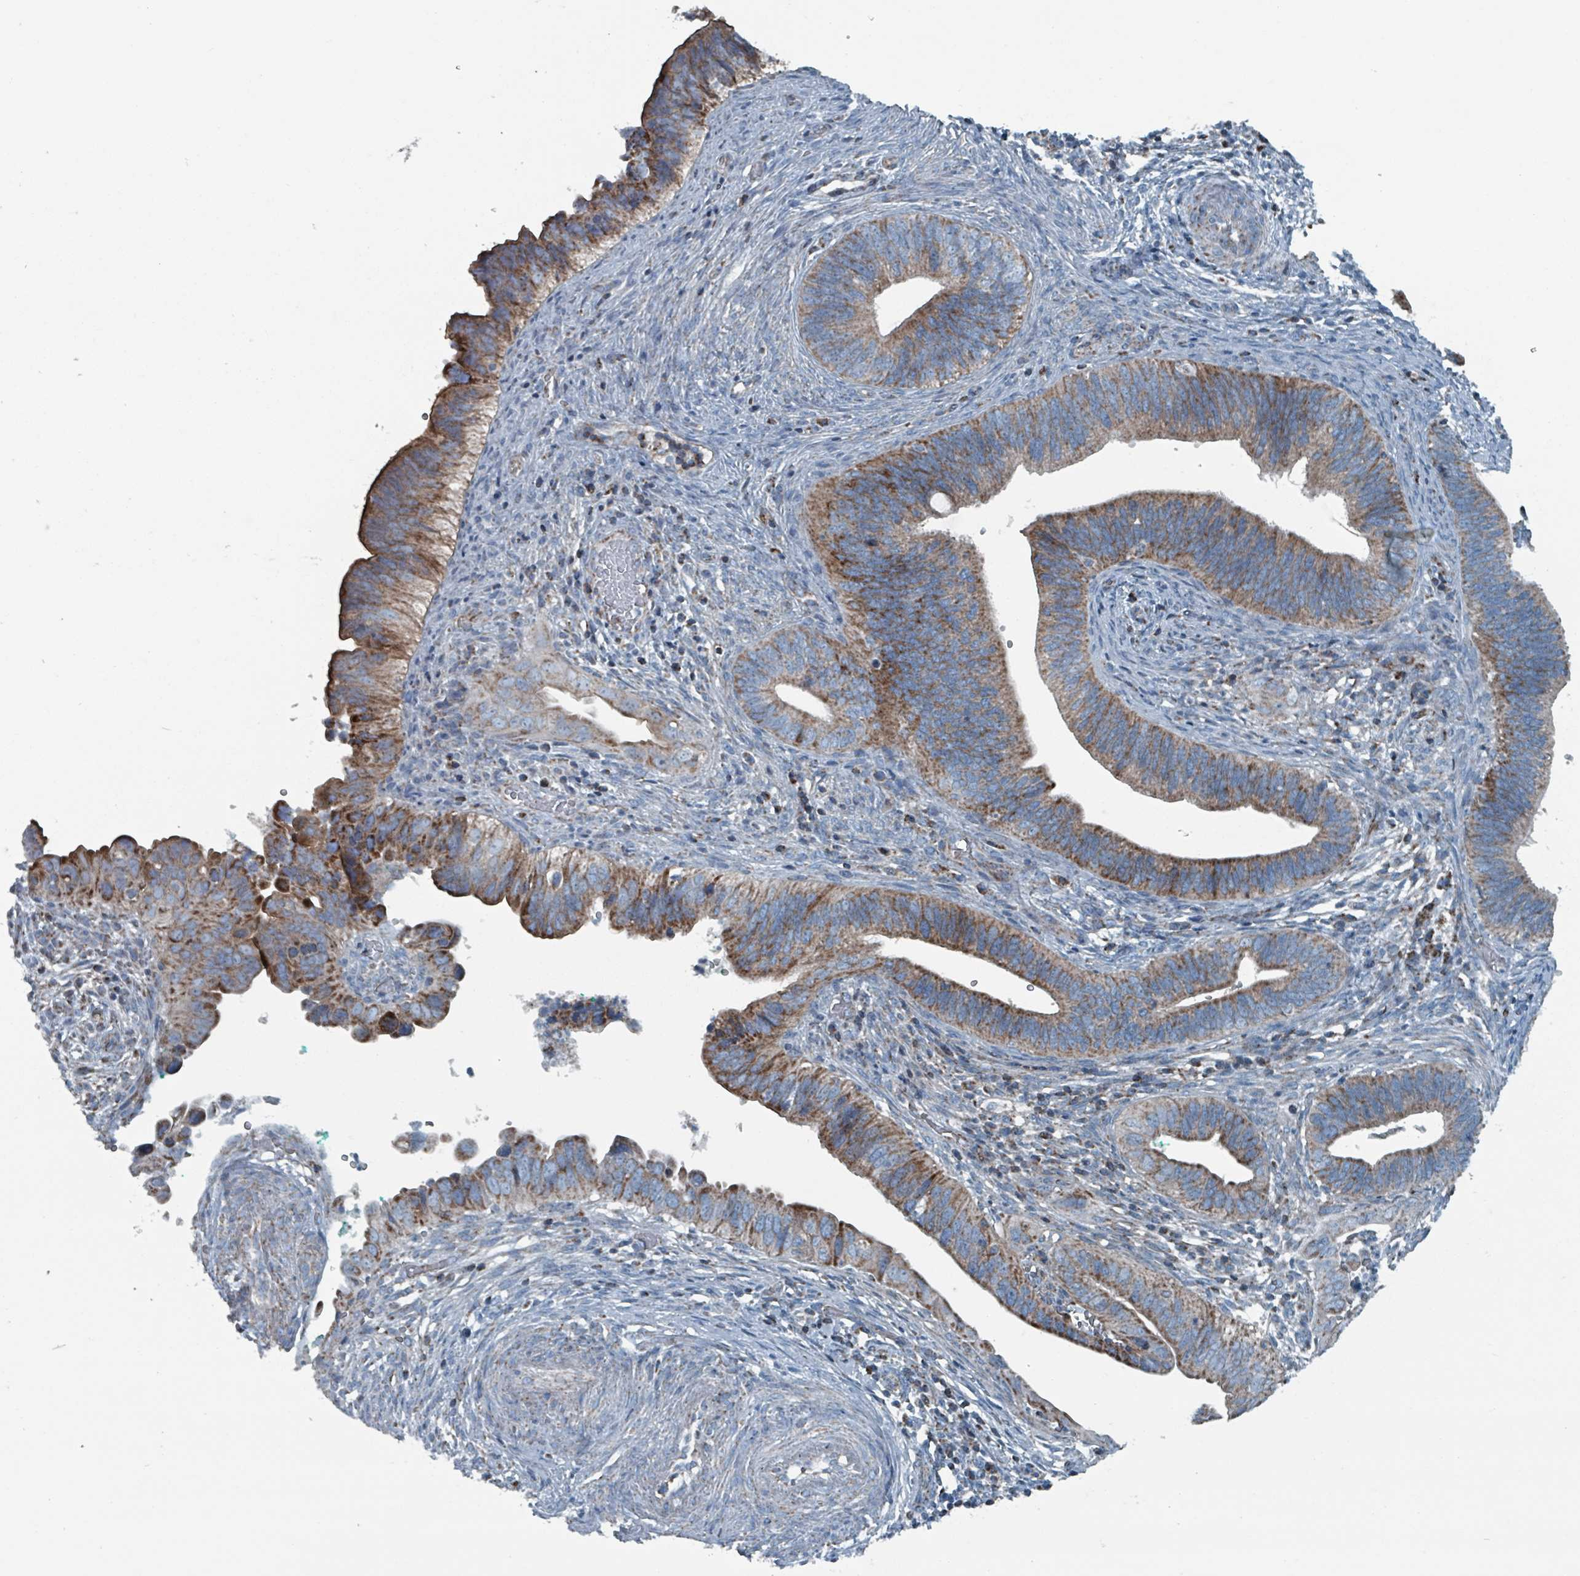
{"staining": {"intensity": "moderate", "quantity": ">75%", "location": "cytoplasmic/membranous"}, "tissue": "cervical cancer", "cell_type": "Tumor cells", "image_type": "cancer", "snomed": [{"axis": "morphology", "description": "Adenocarcinoma, NOS"}, {"axis": "topography", "description": "Cervix"}], "caption": "Human cervical adenocarcinoma stained with a brown dye demonstrates moderate cytoplasmic/membranous positive expression in approximately >75% of tumor cells.", "gene": "ABHD18", "patient": {"sex": "female", "age": 42}}